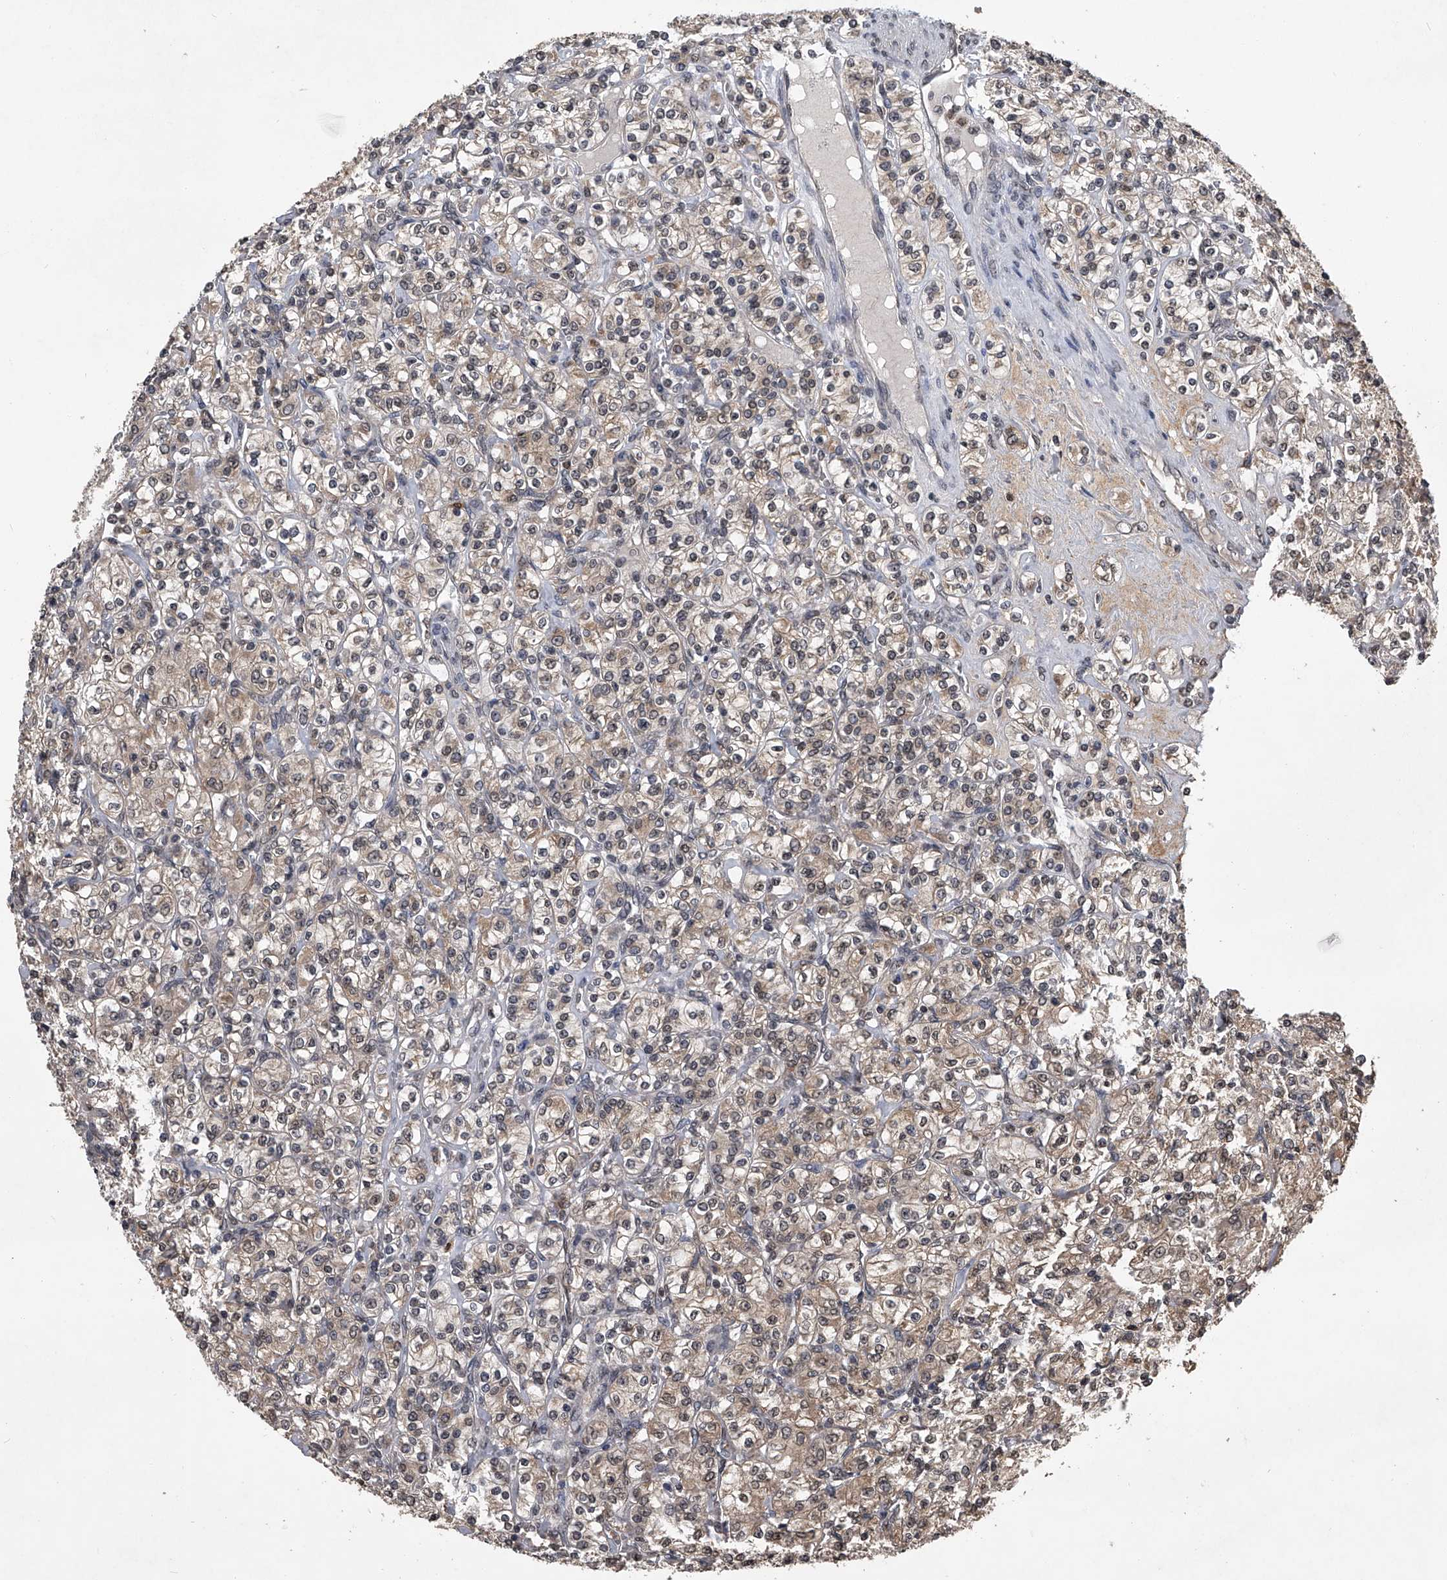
{"staining": {"intensity": "weak", "quantity": ">75%", "location": "cytoplasmic/membranous,nuclear"}, "tissue": "renal cancer", "cell_type": "Tumor cells", "image_type": "cancer", "snomed": [{"axis": "morphology", "description": "Adenocarcinoma, NOS"}, {"axis": "topography", "description": "Kidney"}], "caption": "A high-resolution histopathology image shows immunohistochemistry staining of renal cancer (adenocarcinoma), which demonstrates weak cytoplasmic/membranous and nuclear expression in about >75% of tumor cells. (Stains: DAB (3,3'-diaminobenzidine) in brown, nuclei in blue, Microscopy: brightfield microscopy at high magnification).", "gene": "TSNAX", "patient": {"sex": "male", "age": 77}}